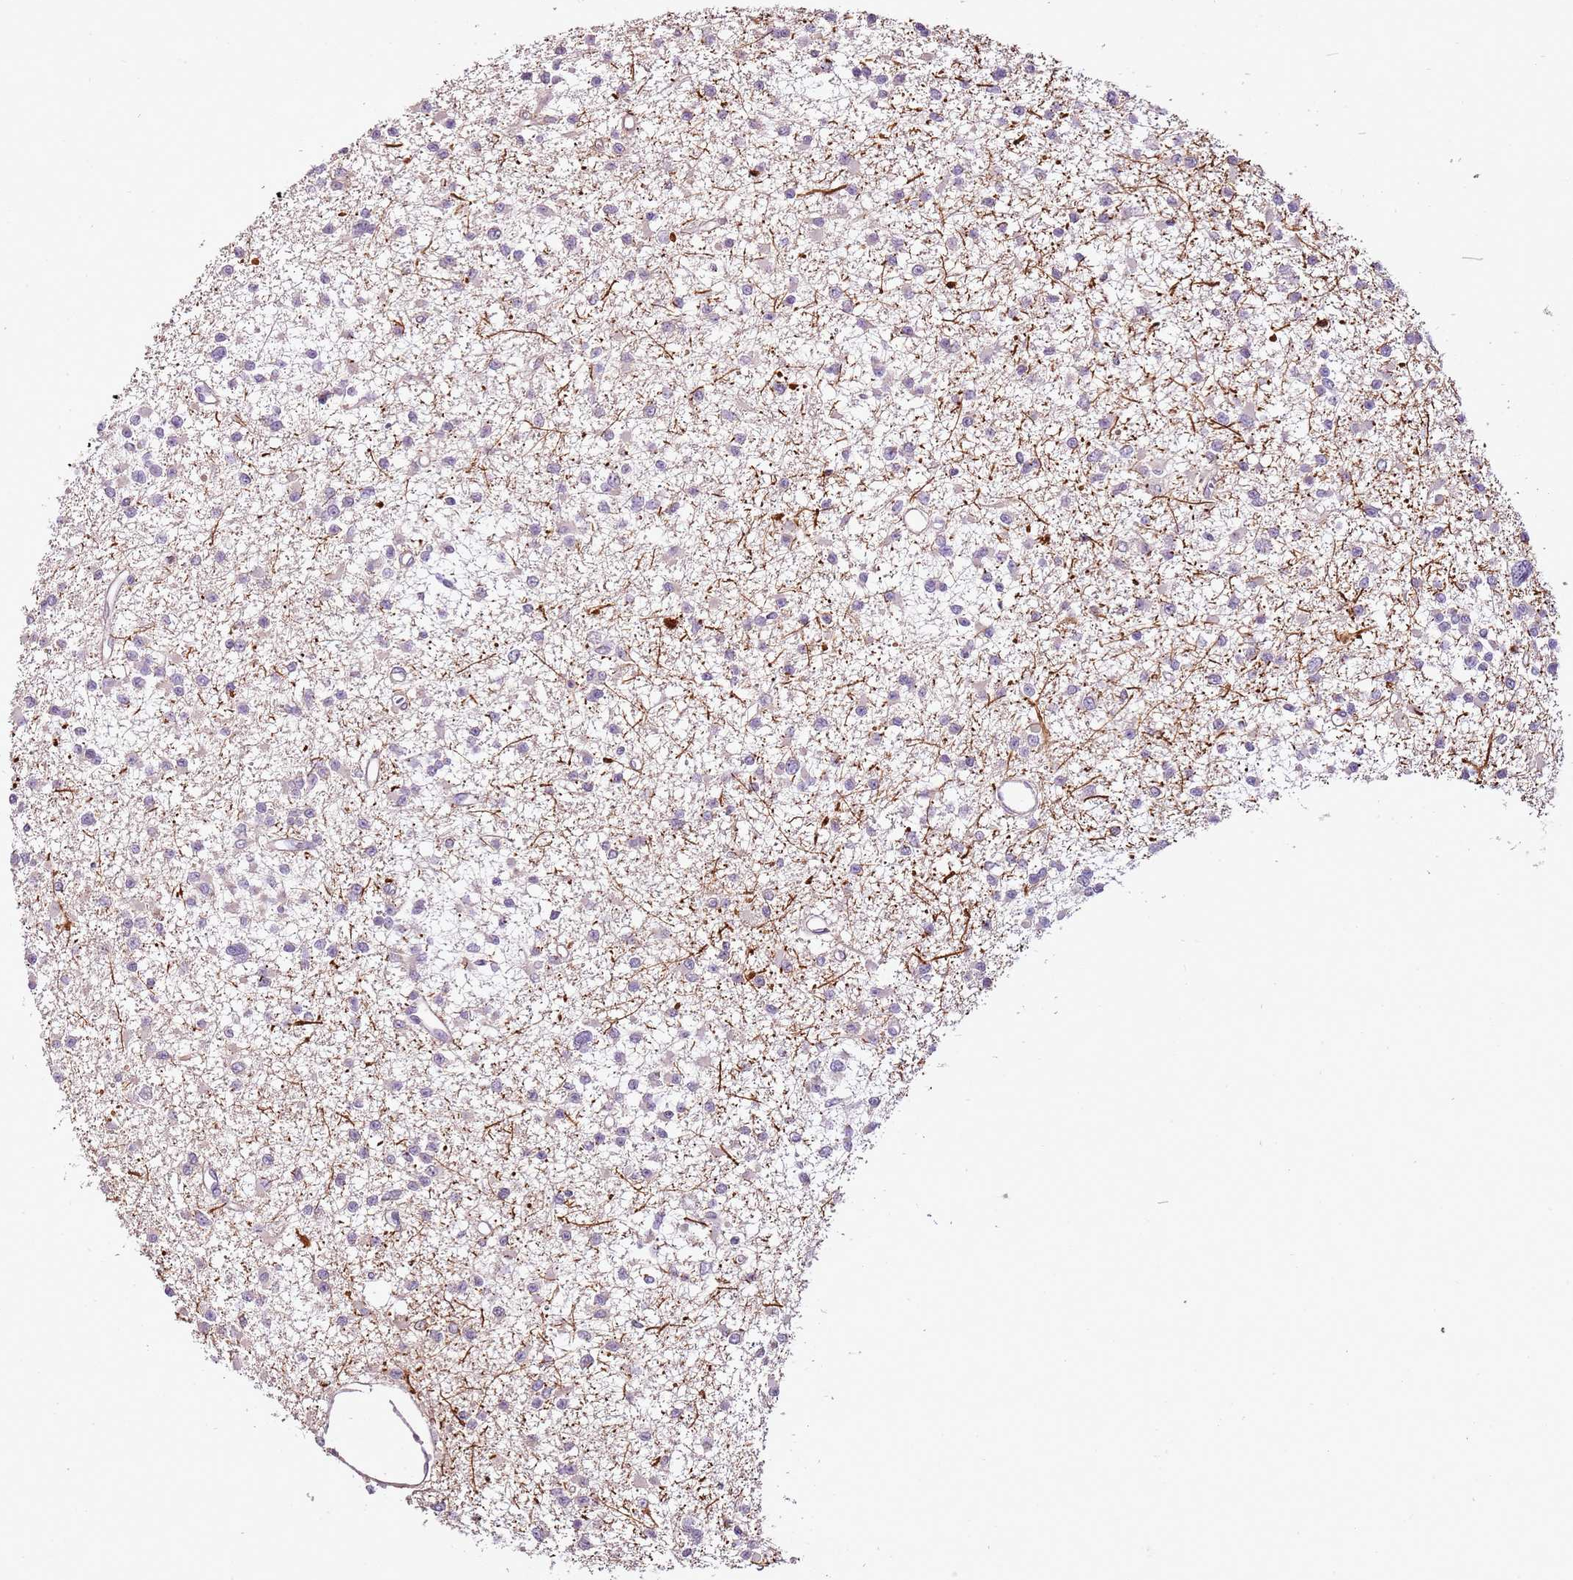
{"staining": {"intensity": "negative", "quantity": "none", "location": "none"}, "tissue": "glioma", "cell_type": "Tumor cells", "image_type": "cancer", "snomed": [{"axis": "morphology", "description": "Glioma, malignant, Low grade"}, {"axis": "topography", "description": "Brain"}], "caption": "Human malignant glioma (low-grade) stained for a protein using immunohistochemistry (IHC) reveals no positivity in tumor cells.", "gene": "CMKLR1", "patient": {"sex": "female", "age": 22}}